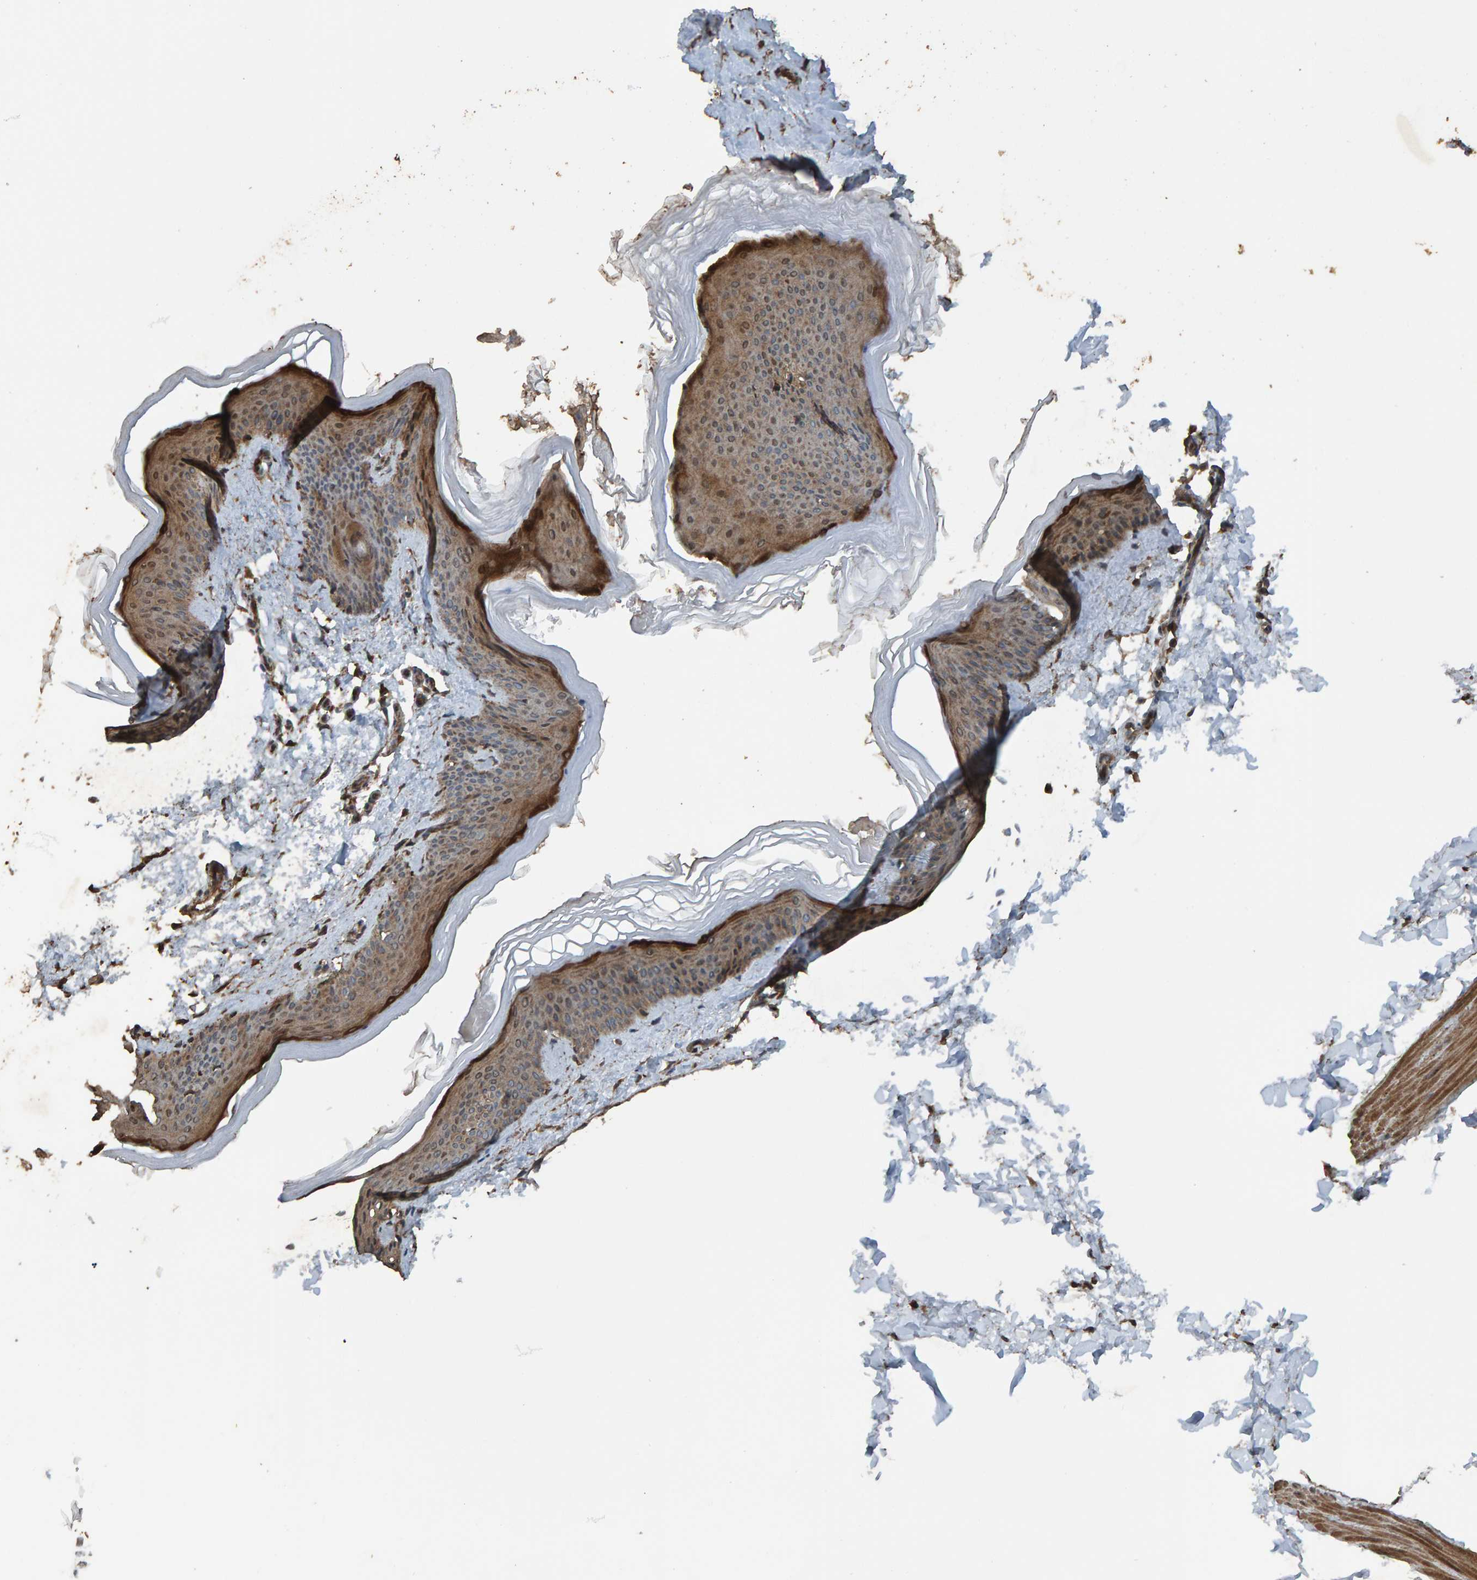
{"staining": {"intensity": "strong", "quantity": ">75%", "location": "cytoplasmic/membranous"}, "tissue": "skin", "cell_type": "Fibroblasts", "image_type": "normal", "snomed": [{"axis": "morphology", "description": "Normal tissue, NOS"}, {"axis": "topography", "description": "Skin"}], "caption": "The histopathology image displays immunohistochemical staining of unremarkable skin. There is strong cytoplasmic/membranous expression is present in approximately >75% of fibroblasts. (DAB IHC, brown staining for protein, blue staining for nuclei).", "gene": "DUS1L", "patient": {"sex": "female", "age": 27}}